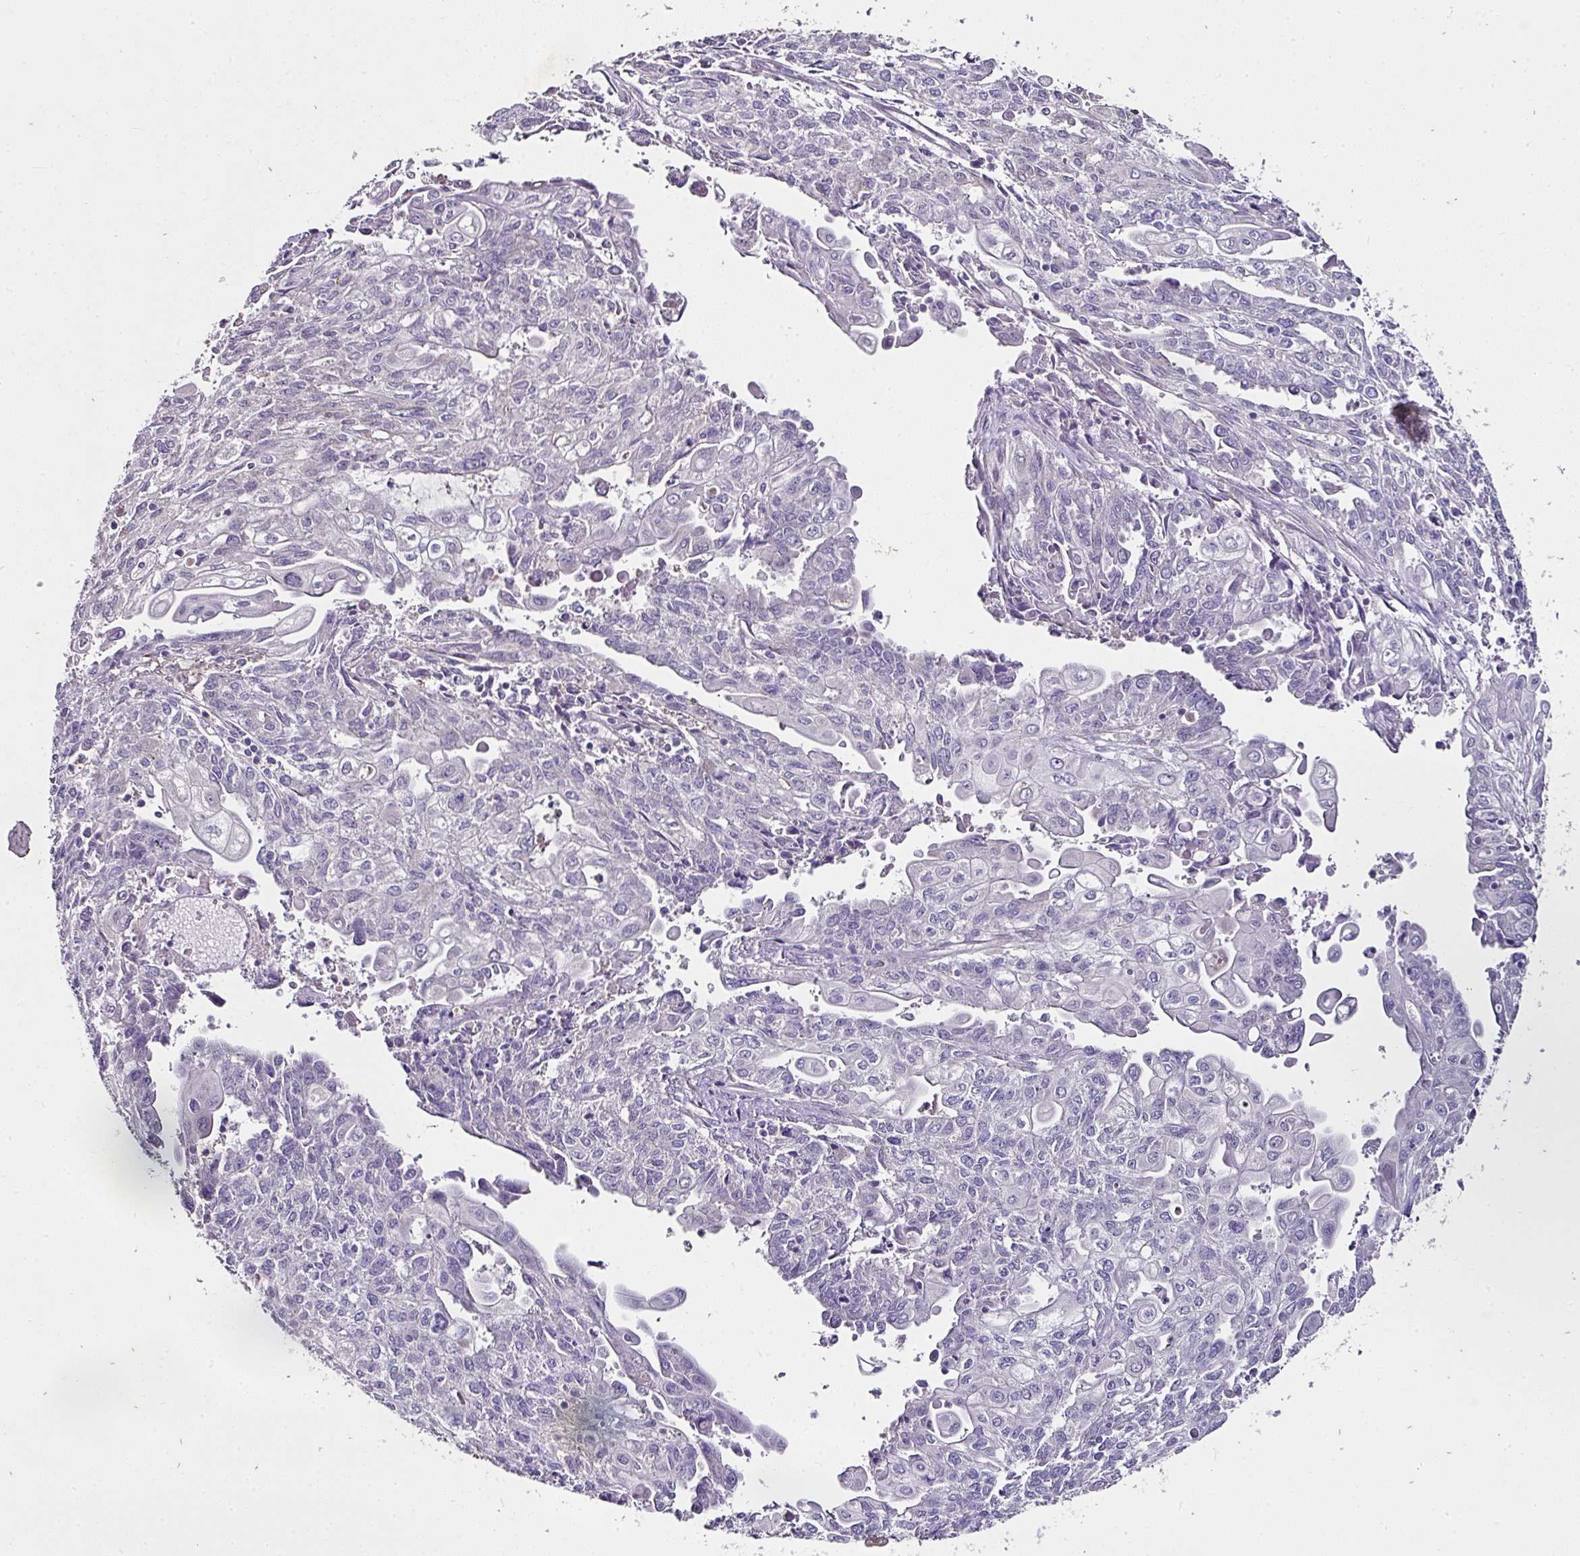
{"staining": {"intensity": "negative", "quantity": "none", "location": "none"}, "tissue": "endometrial cancer", "cell_type": "Tumor cells", "image_type": "cancer", "snomed": [{"axis": "morphology", "description": "Adenocarcinoma, NOS"}, {"axis": "topography", "description": "Endometrium"}], "caption": "Immunohistochemical staining of human adenocarcinoma (endometrial) demonstrates no significant expression in tumor cells. The staining is performed using DAB (3,3'-diaminobenzidine) brown chromogen with nuclei counter-stained in using hematoxylin.", "gene": "SKIC2", "patient": {"sex": "female", "age": 54}}